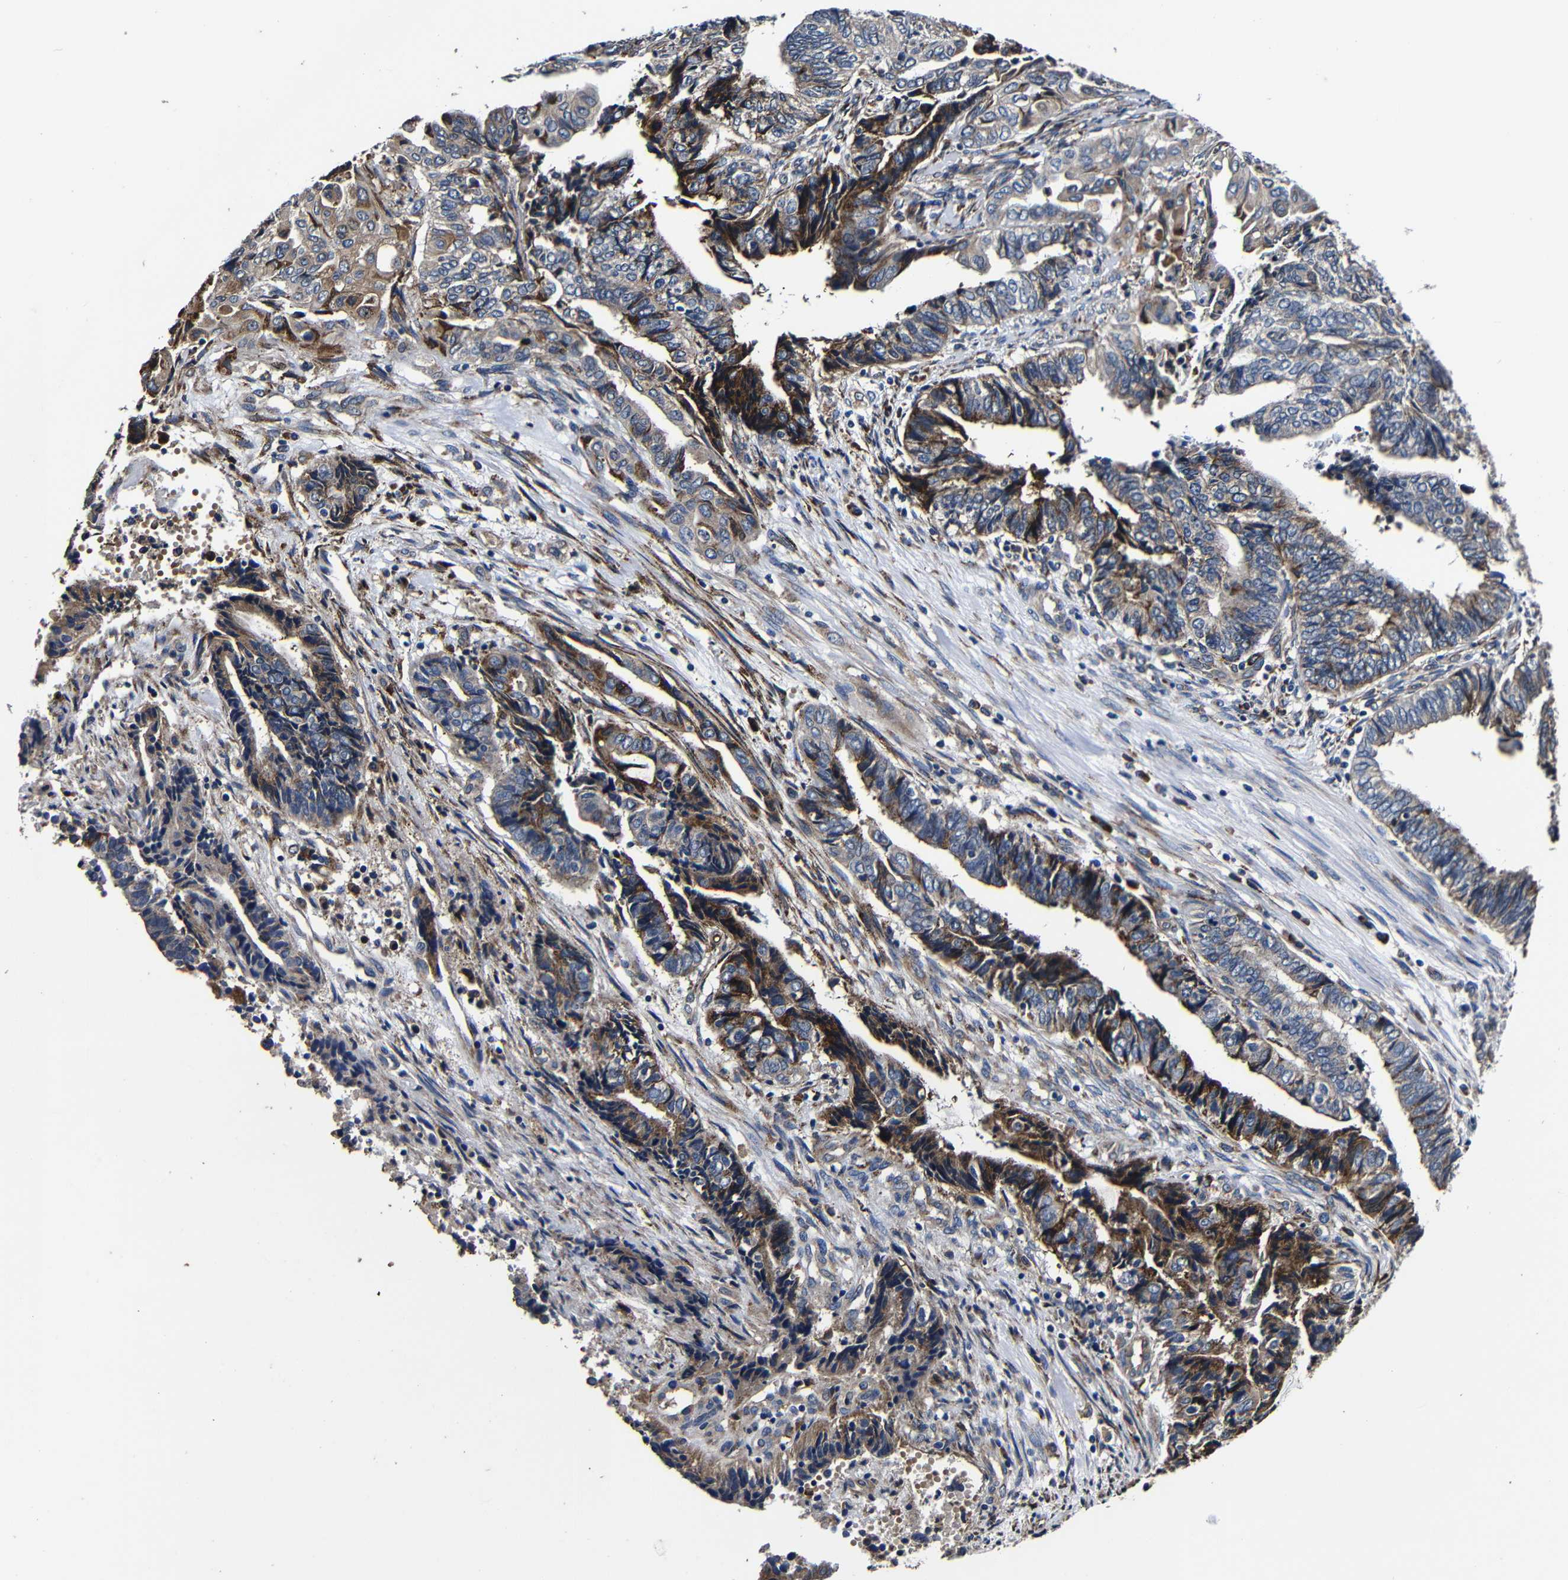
{"staining": {"intensity": "strong", "quantity": "25%-75%", "location": "cytoplasmic/membranous"}, "tissue": "endometrial cancer", "cell_type": "Tumor cells", "image_type": "cancer", "snomed": [{"axis": "morphology", "description": "Adenocarcinoma, NOS"}, {"axis": "topography", "description": "Uterus"}, {"axis": "topography", "description": "Endometrium"}], "caption": "Adenocarcinoma (endometrial) stained for a protein (brown) displays strong cytoplasmic/membranous positive positivity in about 25%-75% of tumor cells.", "gene": "SCN9A", "patient": {"sex": "female", "age": 70}}